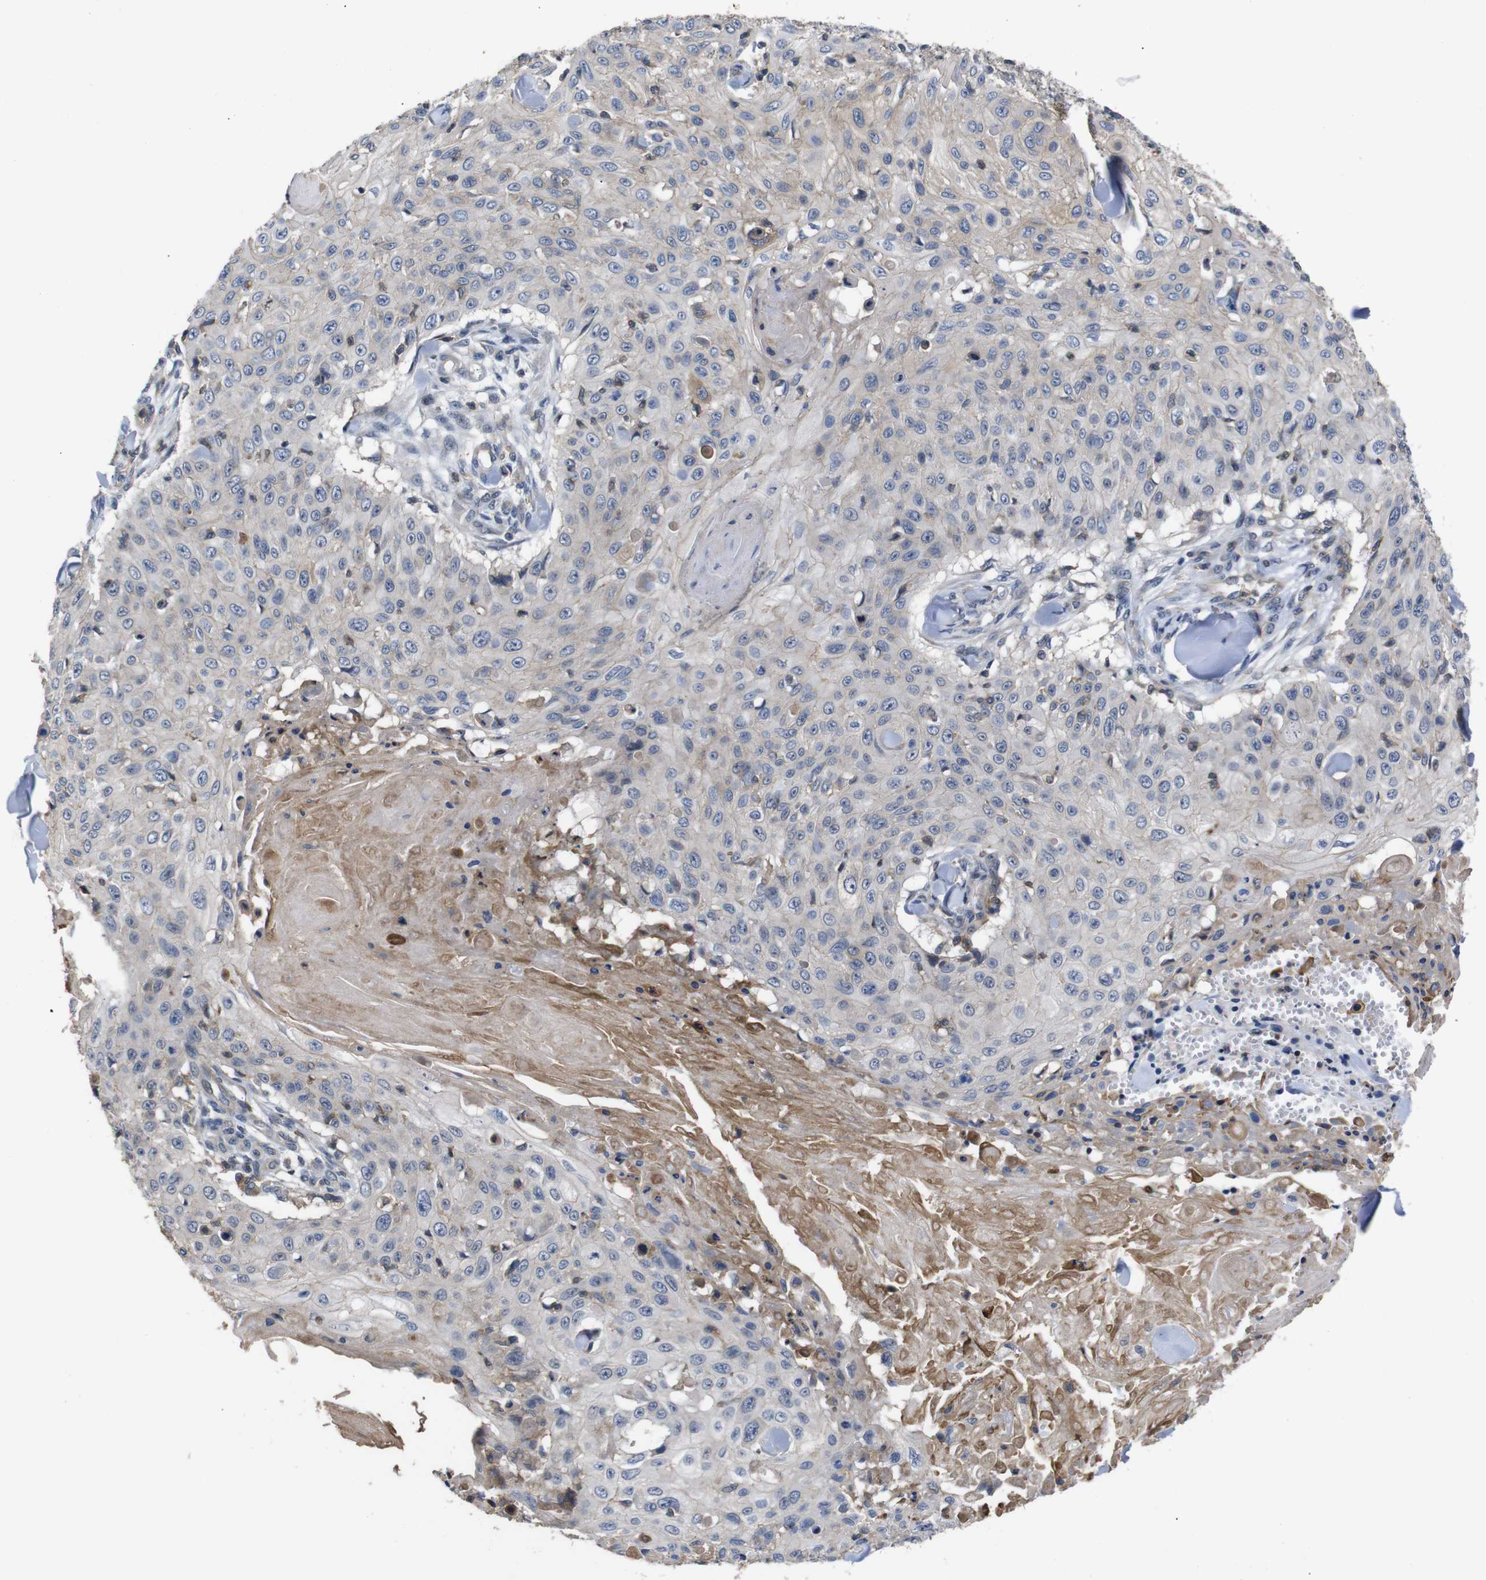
{"staining": {"intensity": "weak", "quantity": "<25%", "location": "cytoplasmic/membranous"}, "tissue": "skin cancer", "cell_type": "Tumor cells", "image_type": "cancer", "snomed": [{"axis": "morphology", "description": "Squamous cell carcinoma, NOS"}, {"axis": "topography", "description": "Skin"}], "caption": "An immunohistochemistry (IHC) histopathology image of skin squamous cell carcinoma is shown. There is no staining in tumor cells of skin squamous cell carcinoma.", "gene": "BRWD3", "patient": {"sex": "male", "age": 86}}